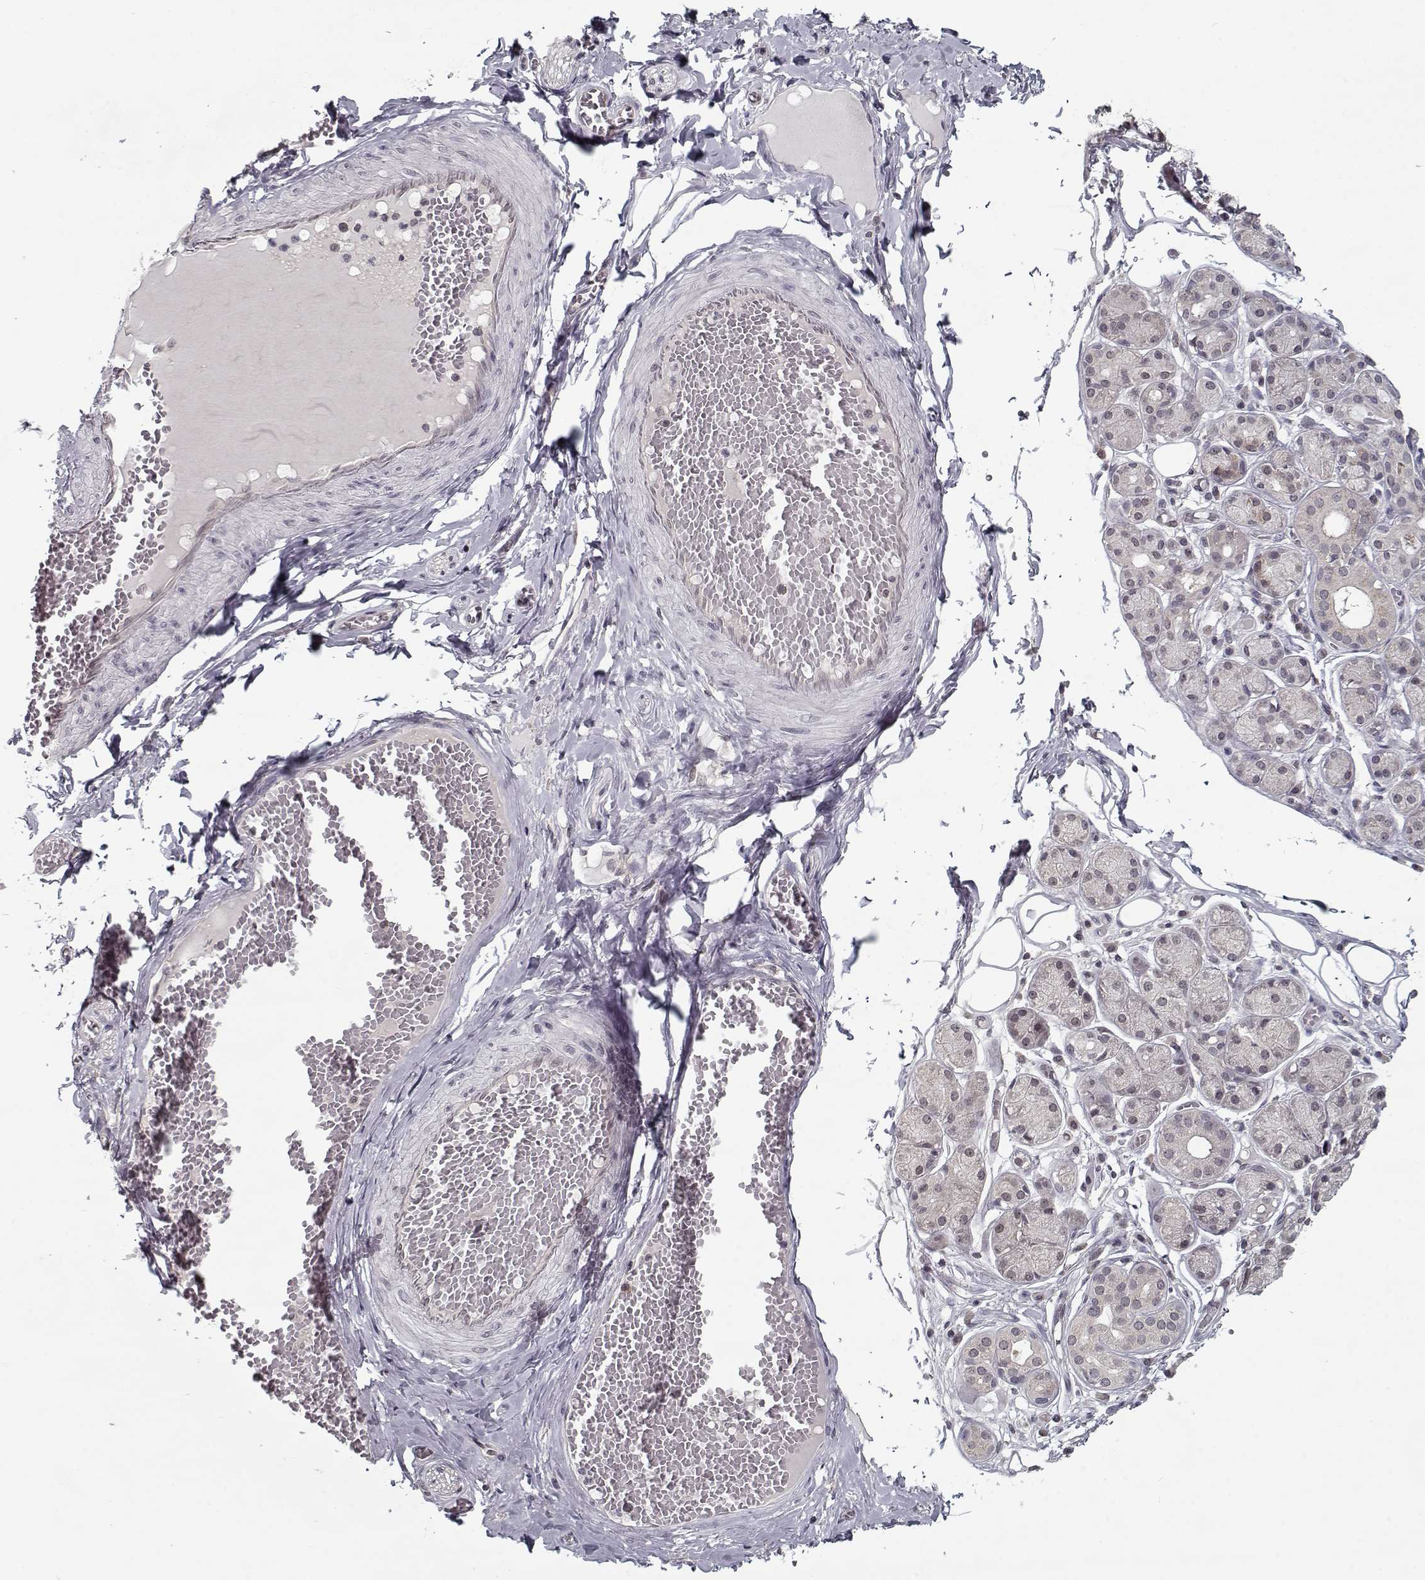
{"staining": {"intensity": "negative", "quantity": "none", "location": "none"}, "tissue": "salivary gland", "cell_type": "Glandular cells", "image_type": "normal", "snomed": [{"axis": "morphology", "description": "Normal tissue, NOS"}, {"axis": "topography", "description": "Salivary gland"}, {"axis": "topography", "description": "Peripheral nerve tissue"}], "caption": "Protein analysis of normal salivary gland displays no significant positivity in glandular cells.", "gene": "TESPA1", "patient": {"sex": "male", "age": 71}}